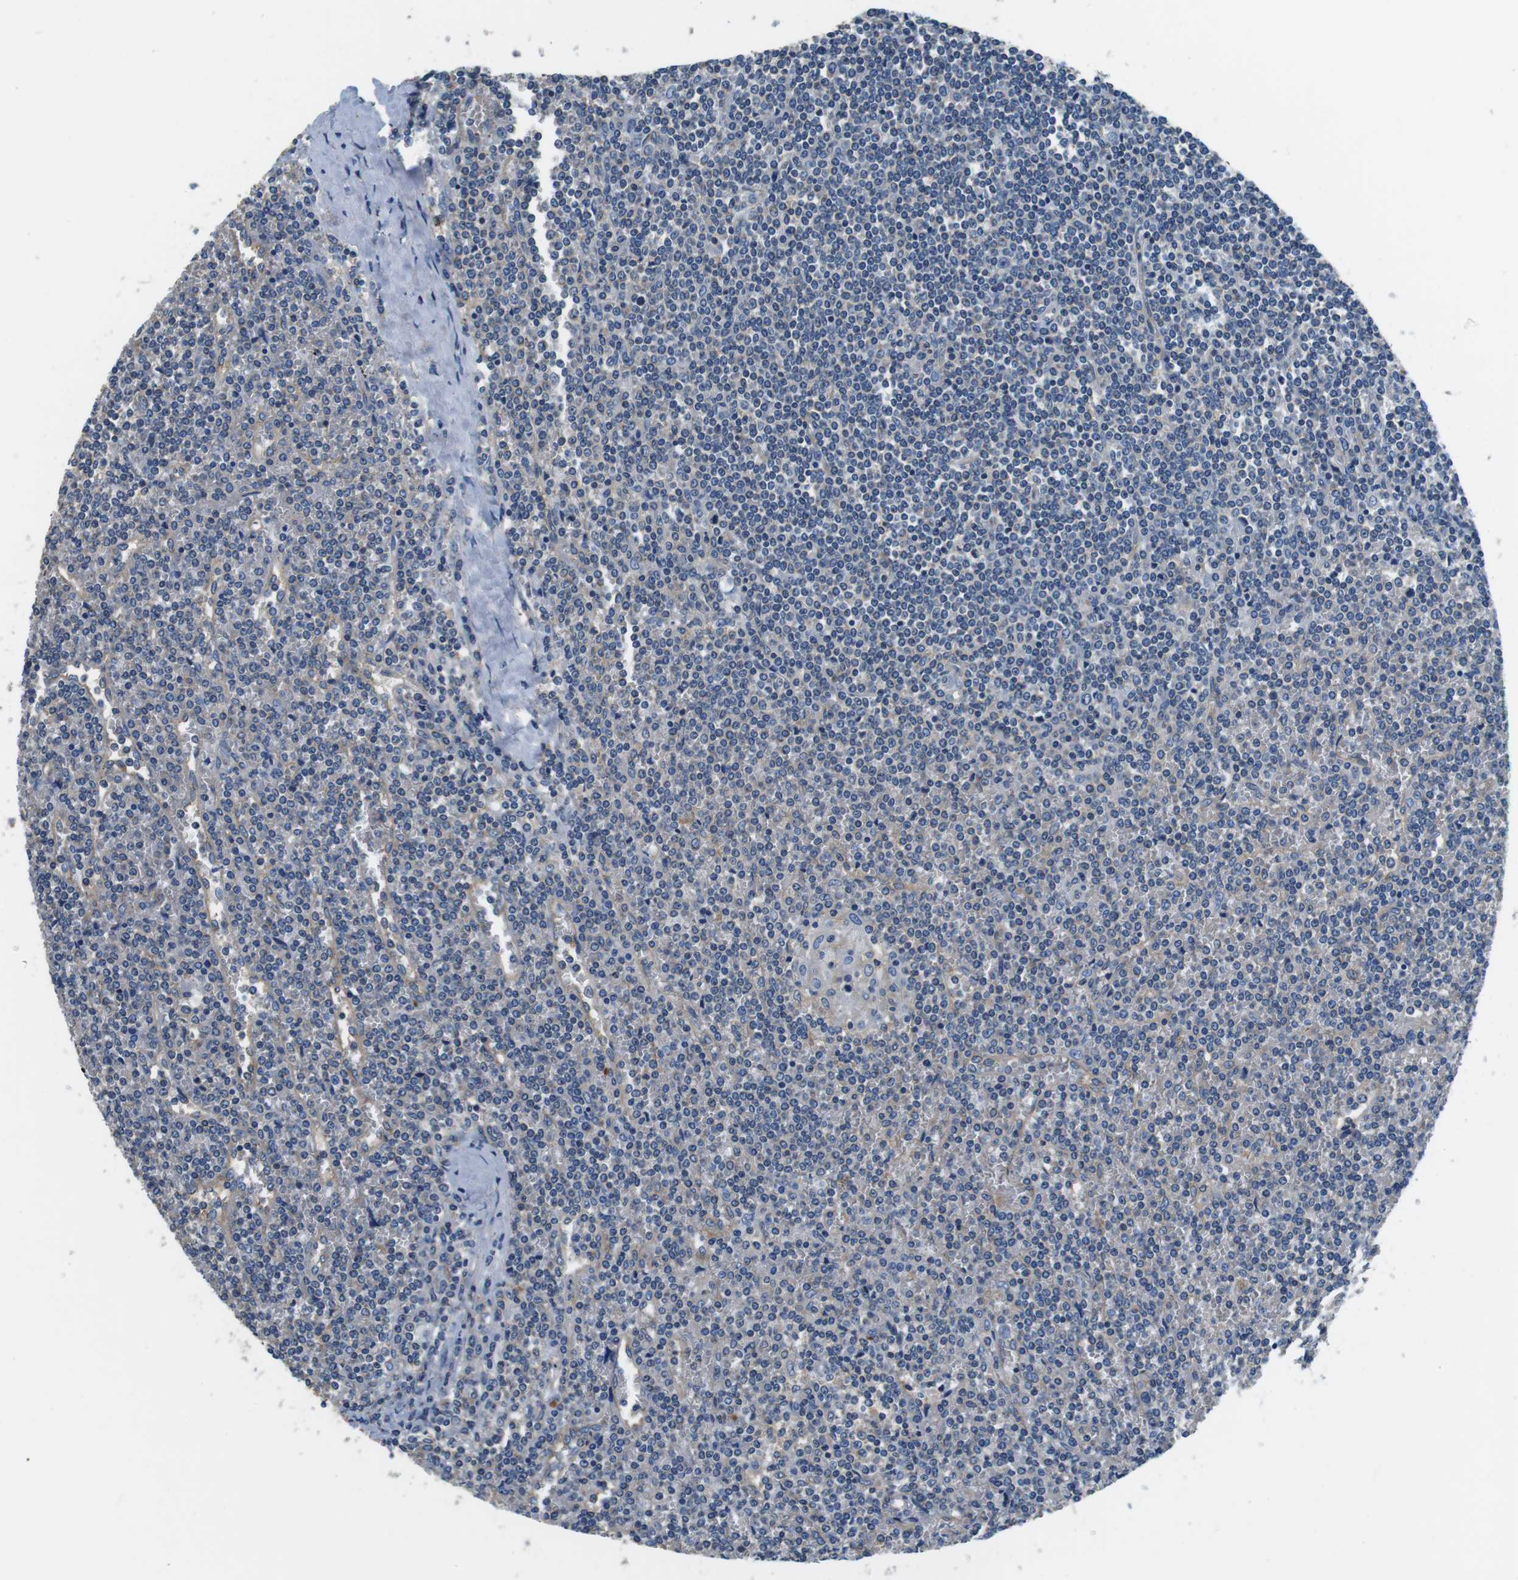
{"staining": {"intensity": "weak", "quantity": "<25%", "location": "cytoplasmic/membranous"}, "tissue": "lymphoma", "cell_type": "Tumor cells", "image_type": "cancer", "snomed": [{"axis": "morphology", "description": "Malignant lymphoma, non-Hodgkin's type, Low grade"}, {"axis": "topography", "description": "Spleen"}], "caption": "DAB (3,3'-diaminobenzidine) immunohistochemical staining of human low-grade malignant lymphoma, non-Hodgkin's type reveals no significant staining in tumor cells.", "gene": "DENND4C", "patient": {"sex": "female", "age": 19}}